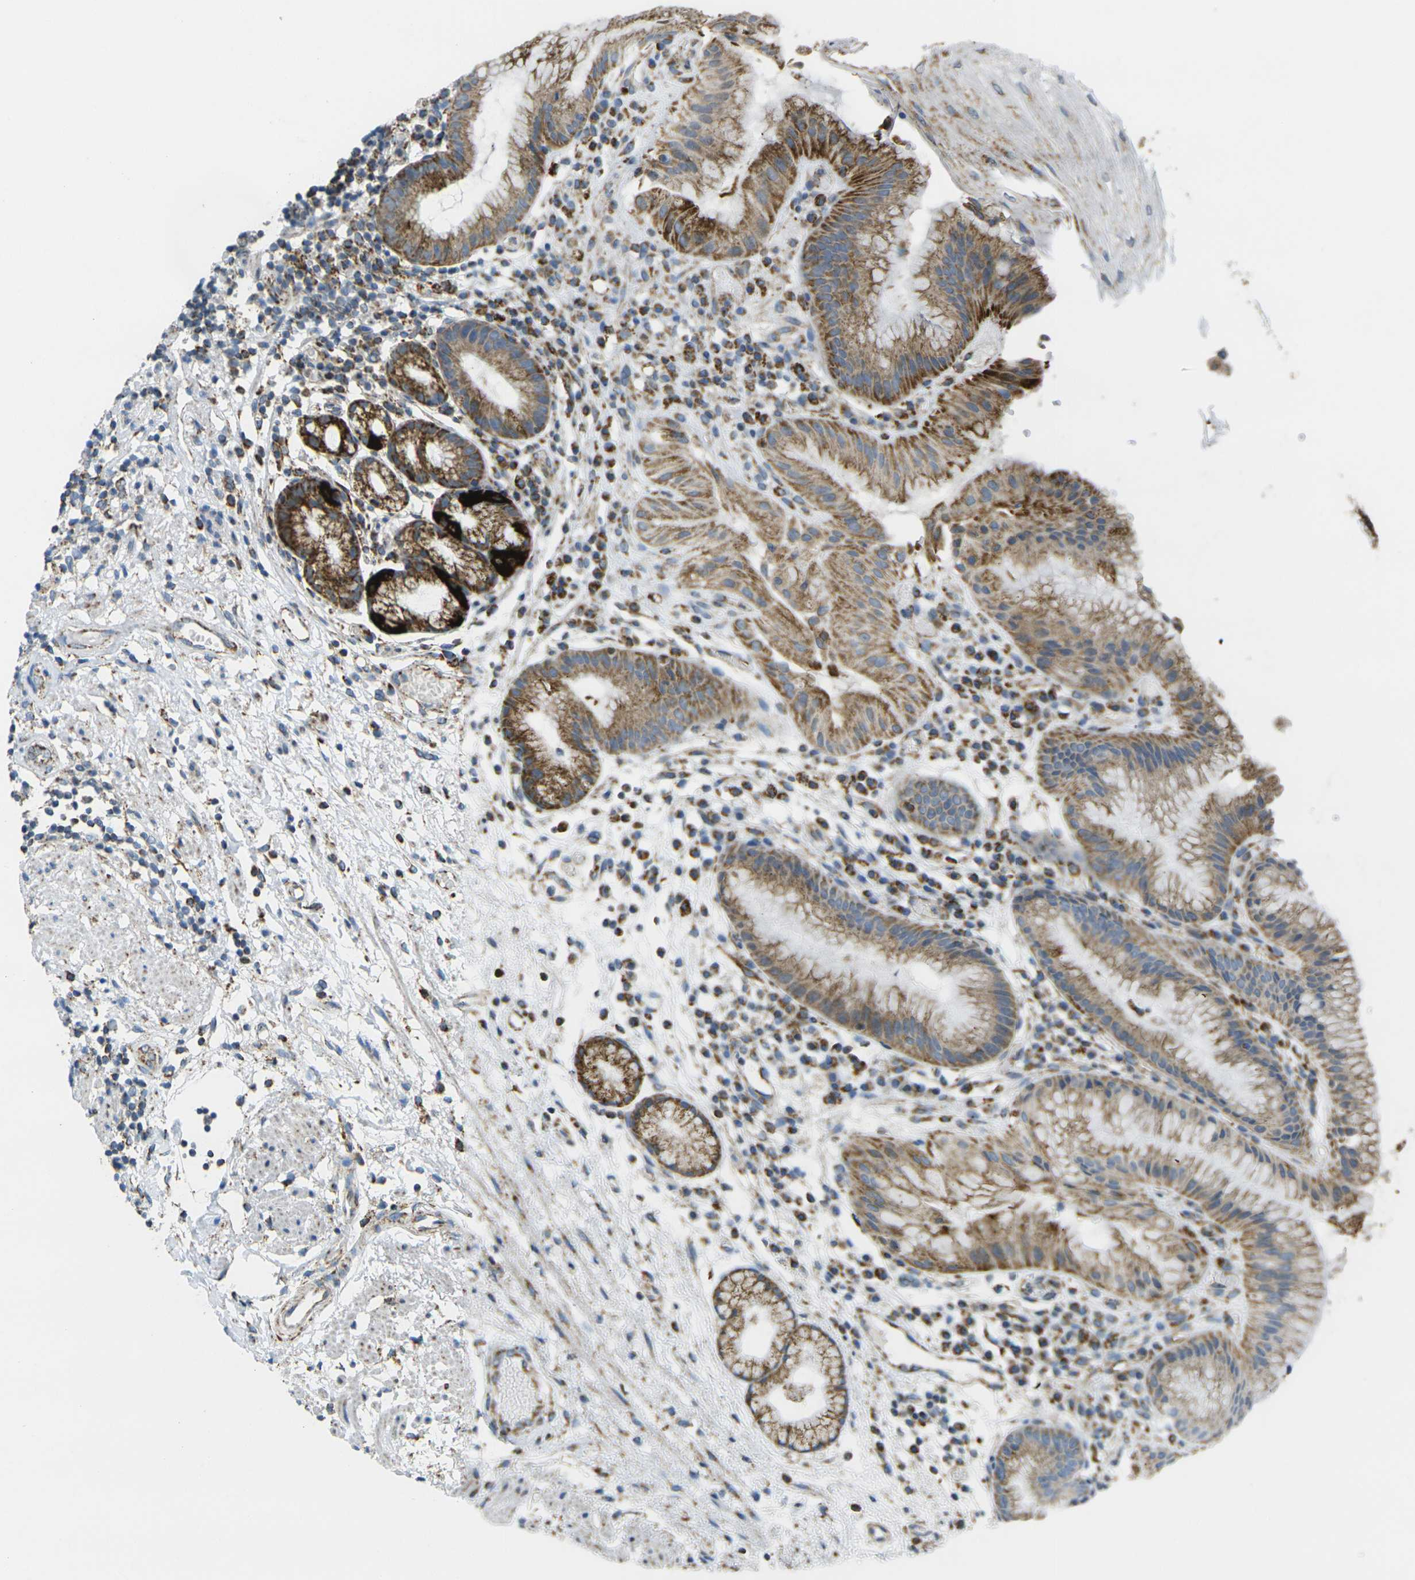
{"staining": {"intensity": "strong", "quantity": ">75%", "location": "cytoplasmic/membranous"}, "tissue": "stomach", "cell_type": "Glandular cells", "image_type": "normal", "snomed": [{"axis": "morphology", "description": "Normal tissue, NOS"}, {"axis": "topography", "description": "Stomach, upper"}], "caption": "A brown stain highlights strong cytoplasmic/membranous staining of a protein in glandular cells of unremarkable stomach.", "gene": "CYB5R1", "patient": {"sex": "male", "age": 72}}